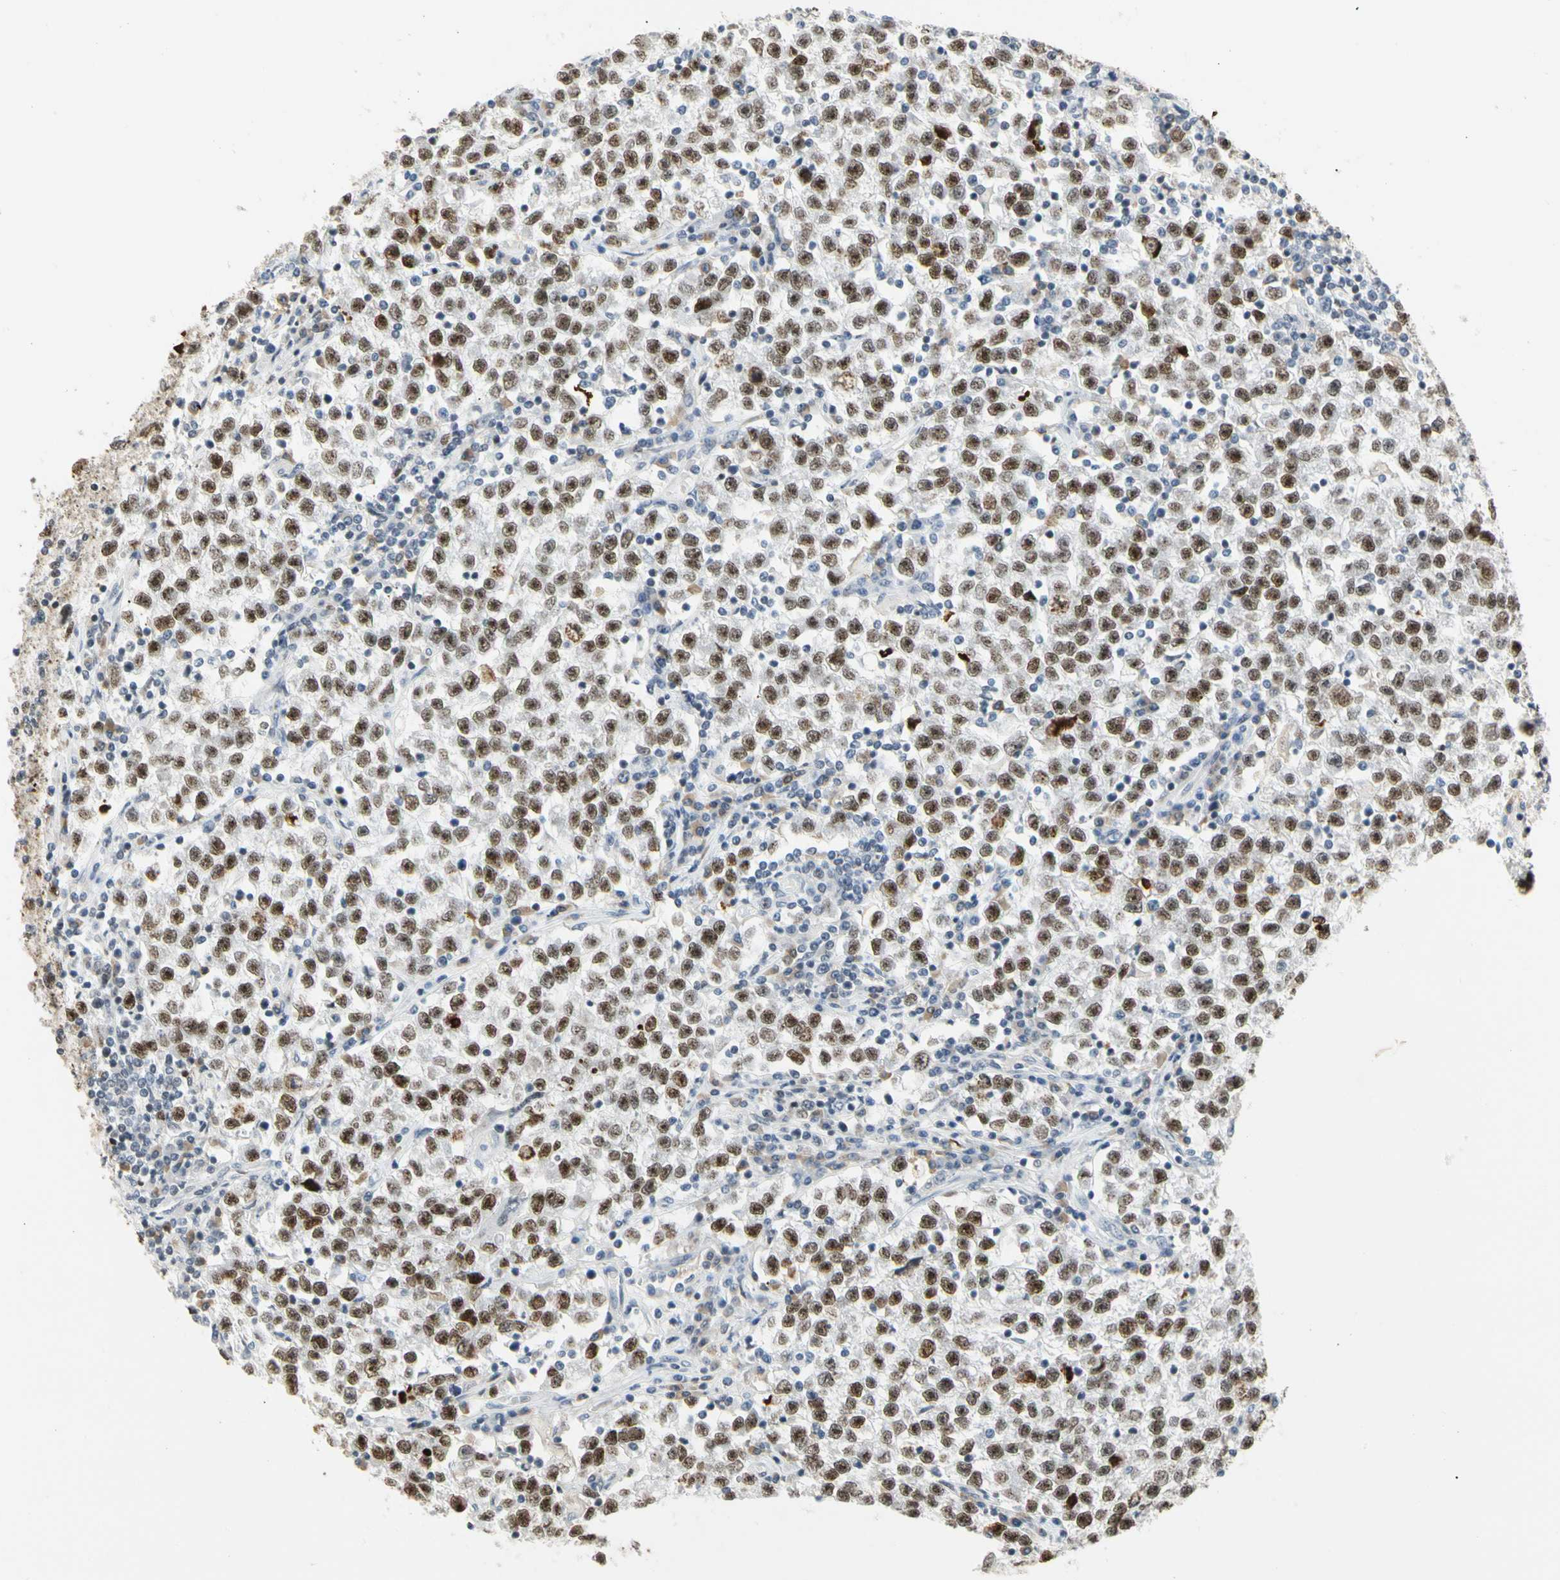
{"staining": {"intensity": "moderate", "quantity": ">75%", "location": "nuclear"}, "tissue": "testis cancer", "cell_type": "Tumor cells", "image_type": "cancer", "snomed": [{"axis": "morphology", "description": "Seminoma, NOS"}, {"axis": "topography", "description": "Testis"}], "caption": "This image reveals IHC staining of testis cancer (seminoma), with medium moderate nuclear positivity in about >75% of tumor cells.", "gene": "ZSCAN16", "patient": {"sex": "male", "age": 22}}